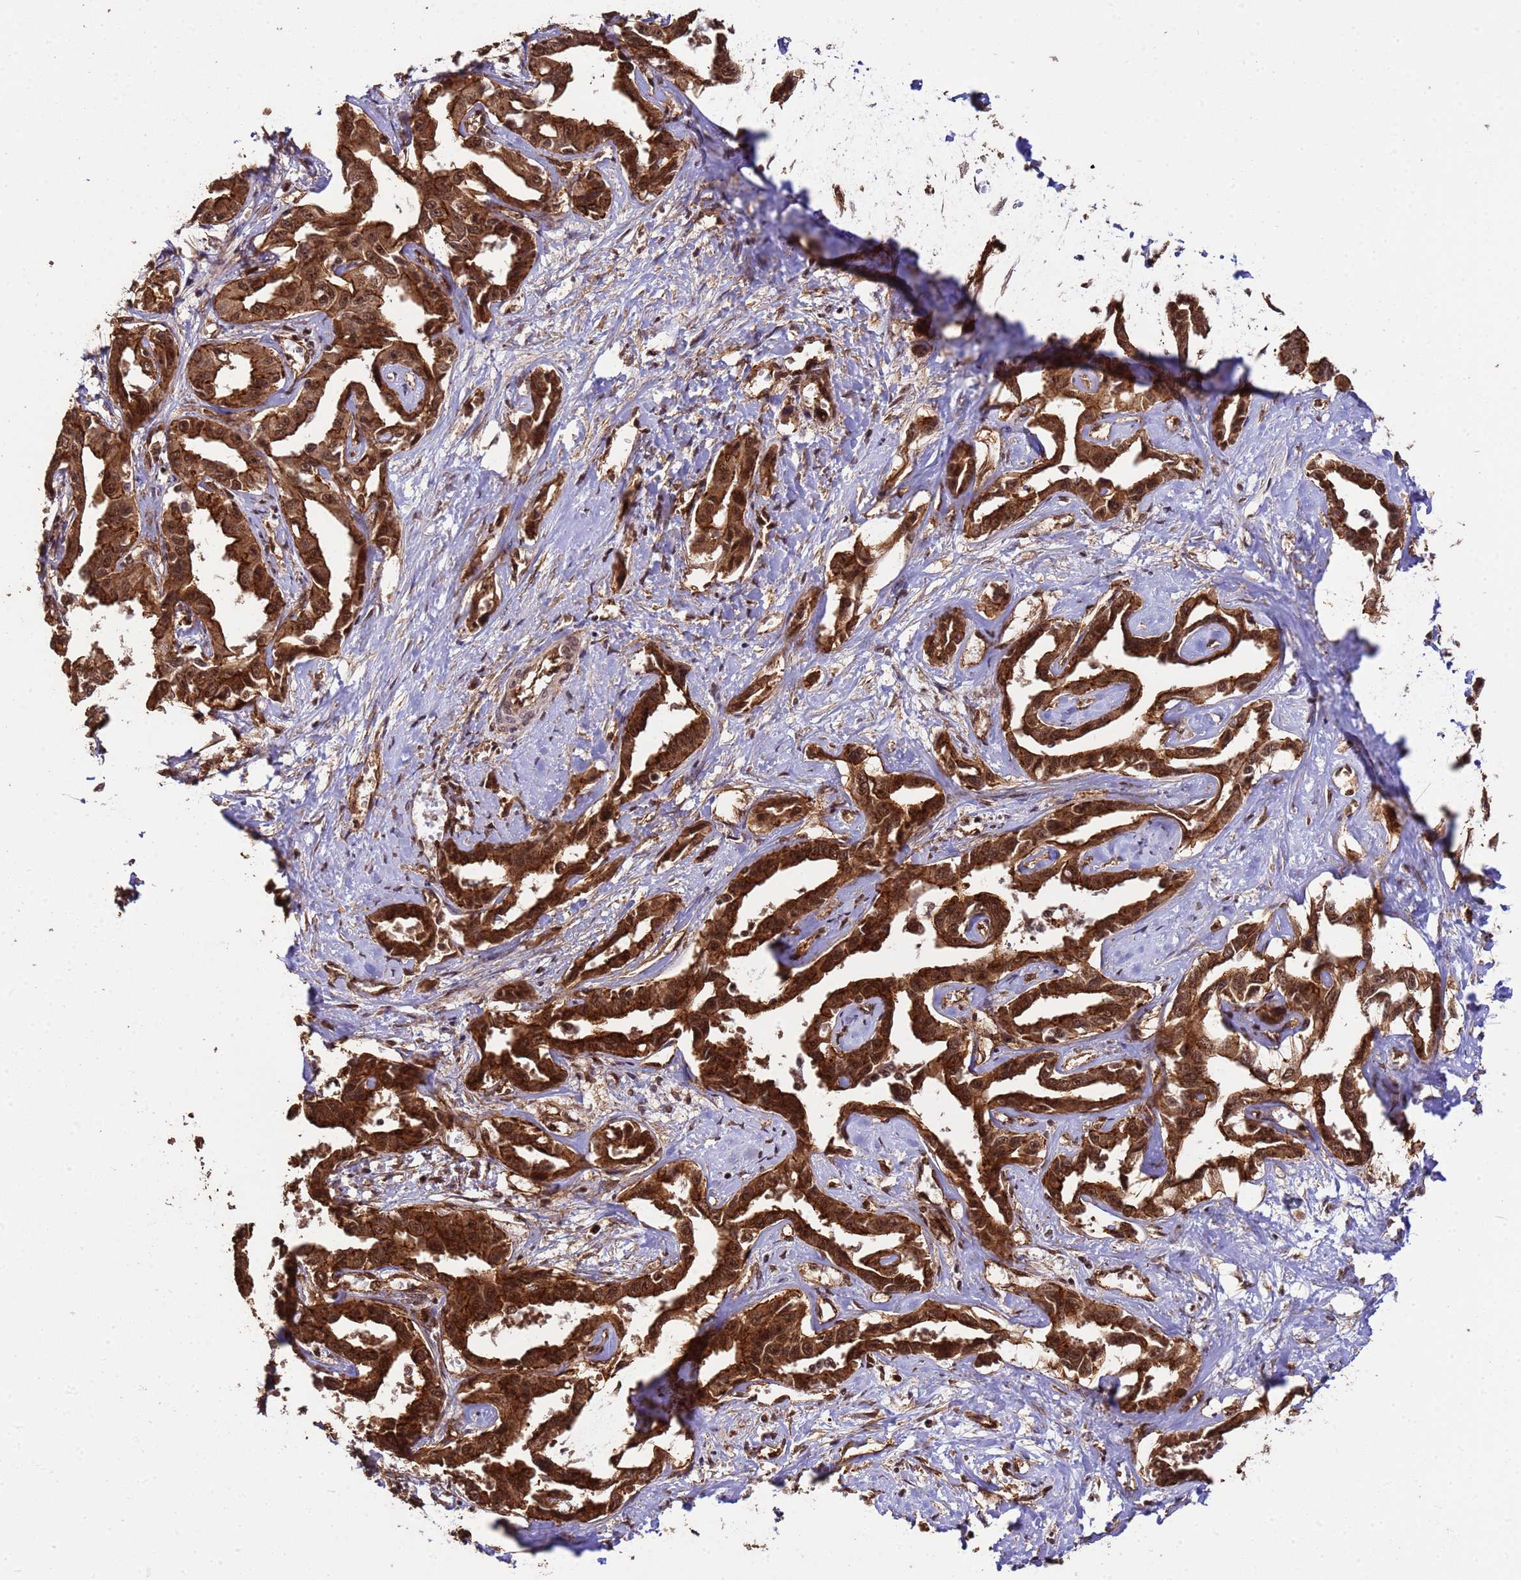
{"staining": {"intensity": "strong", "quantity": ">75%", "location": "cytoplasmic/membranous,nuclear"}, "tissue": "liver cancer", "cell_type": "Tumor cells", "image_type": "cancer", "snomed": [{"axis": "morphology", "description": "Cholangiocarcinoma"}, {"axis": "topography", "description": "Liver"}], "caption": "Strong cytoplasmic/membranous and nuclear expression for a protein is appreciated in about >75% of tumor cells of liver cholangiocarcinoma using immunohistochemistry.", "gene": "SYF2", "patient": {"sex": "male", "age": 59}}